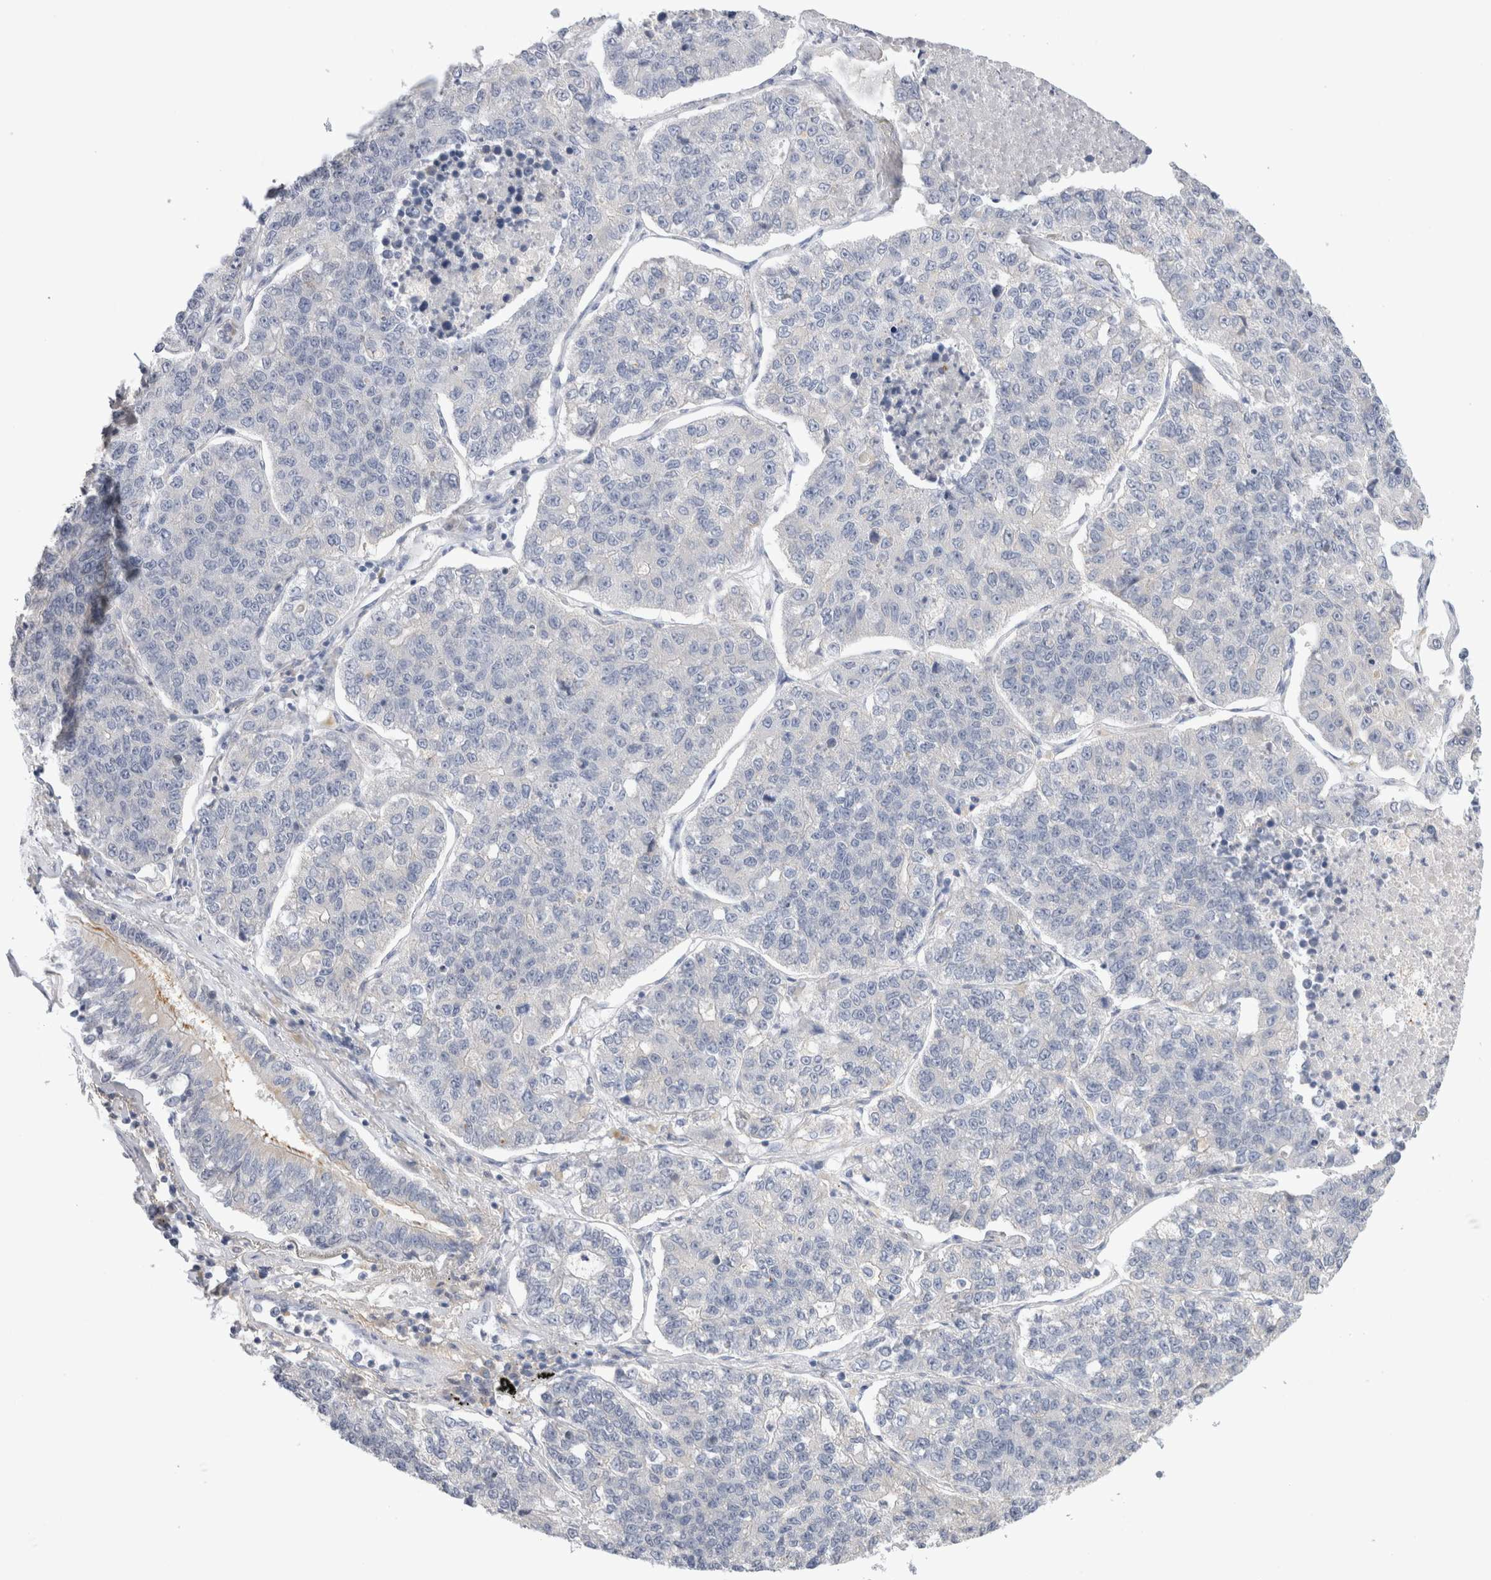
{"staining": {"intensity": "negative", "quantity": "none", "location": "none"}, "tissue": "lung cancer", "cell_type": "Tumor cells", "image_type": "cancer", "snomed": [{"axis": "morphology", "description": "Adenocarcinoma, NOS"}, {"axis": "topography", "description": "Lung"}], "caption": "A histopathology image of lung cancer stained for a protein shows no brown staining in tumor cells. (Stains: DAB immunohistochemistry with hematoxylin counter stain, Microscopy: brightfield microscopy at high magnification).", "gene": "GAS1", "patient": {"sex": "male", "age": 49}}